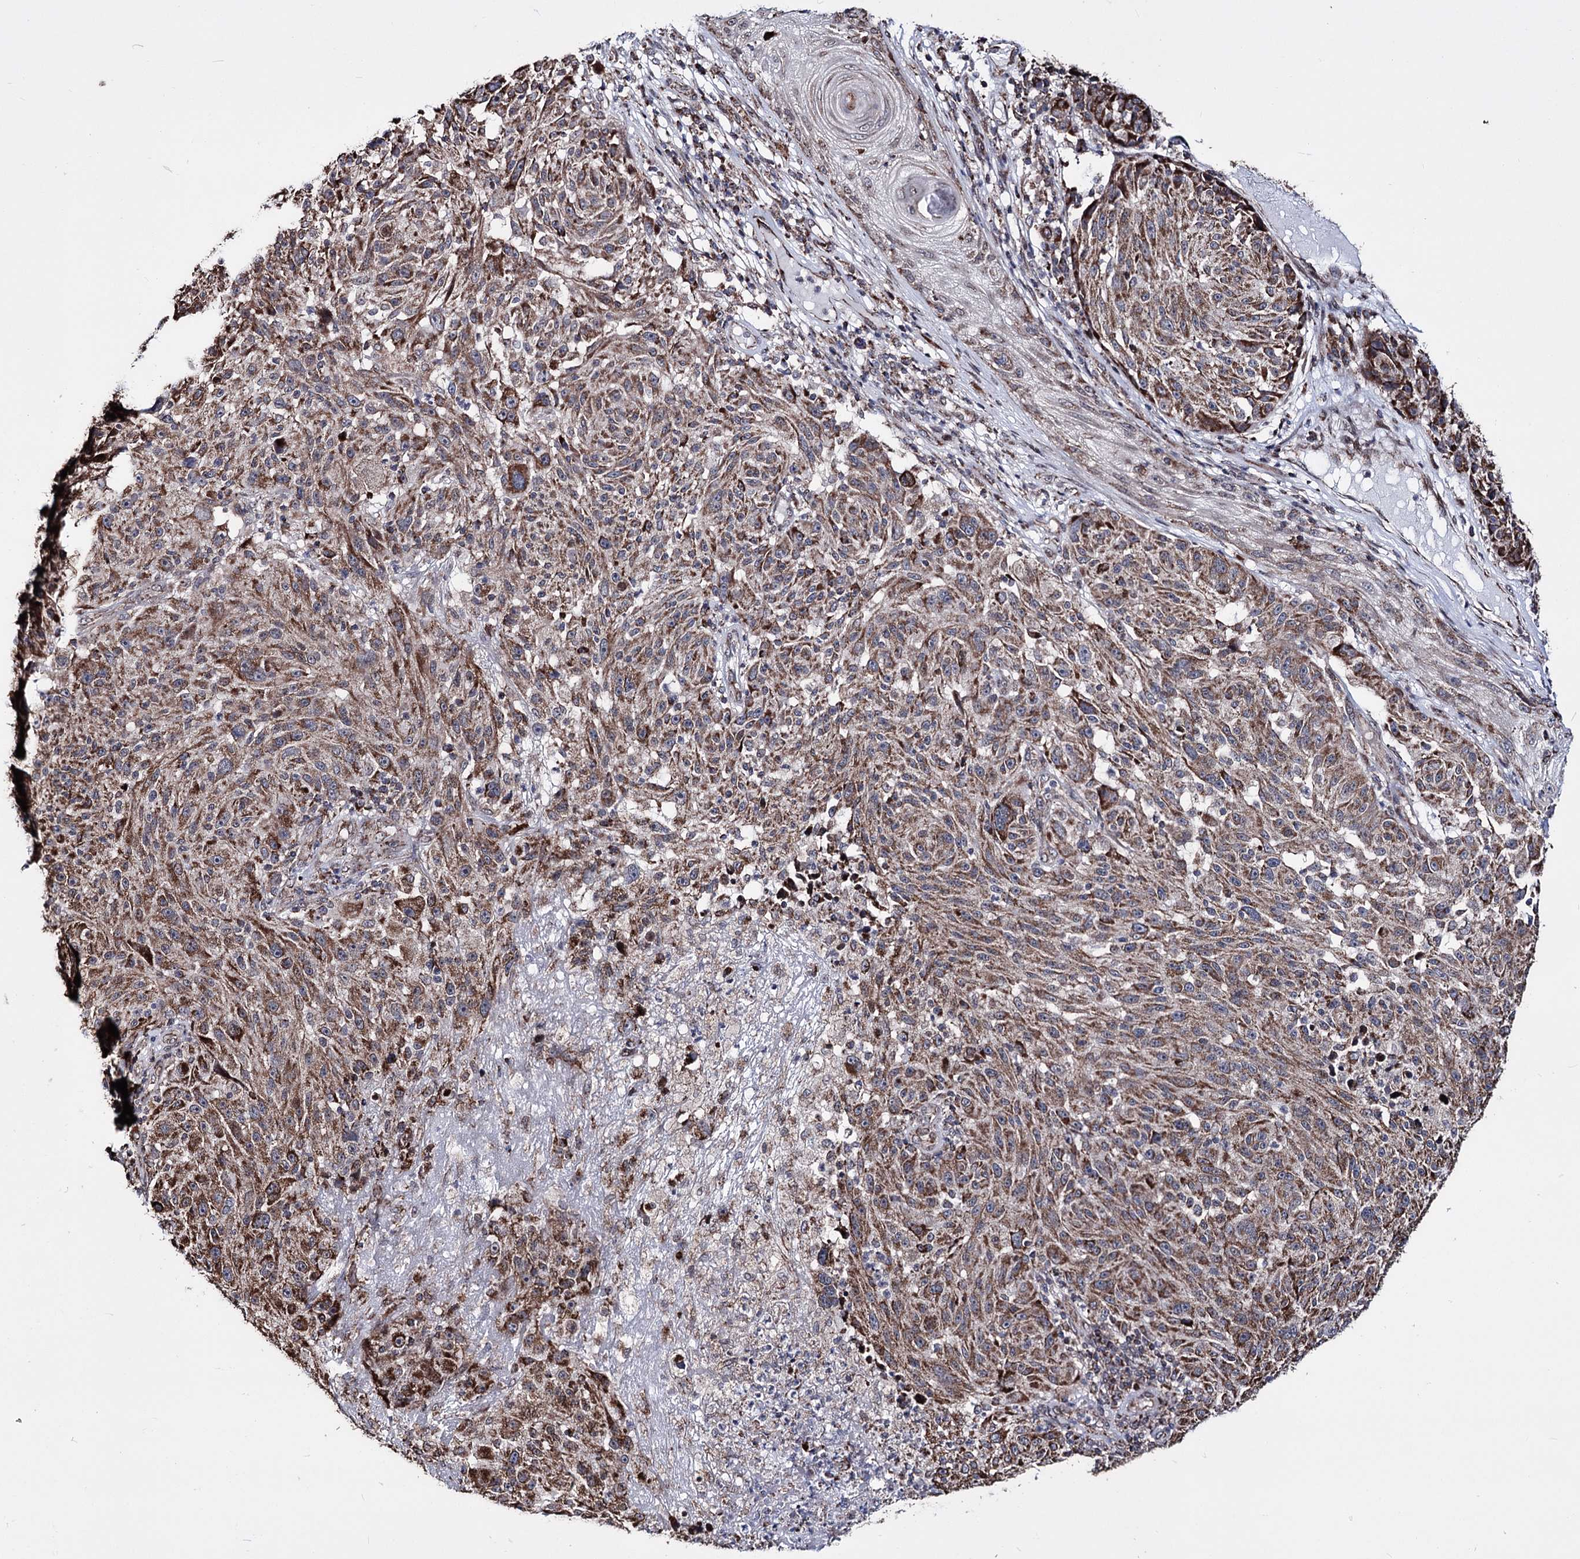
{"staining": {"intensity": "moderate", "quantity": ">75%", "location": "cytoplasmic/membranous"}, "tissue": "melanoma", "cell_type": "Tumor cells", "image_type": "cancer", "snomed": [{"axis": "morphology", "description": "Malignant melanoma, NOS"}, {"axis": "topography", "description": "Skin"}], "caption": "Protein staining of malignant melanoma tissue reveals moderate cytoplasmic/membranous expression in about >75% of tumor cells. (brown staining indicates protein expression, while blue staining denotes nuclei).", "gene": "CREB3L4", "patient": {"sex": "male", "age": 53}}